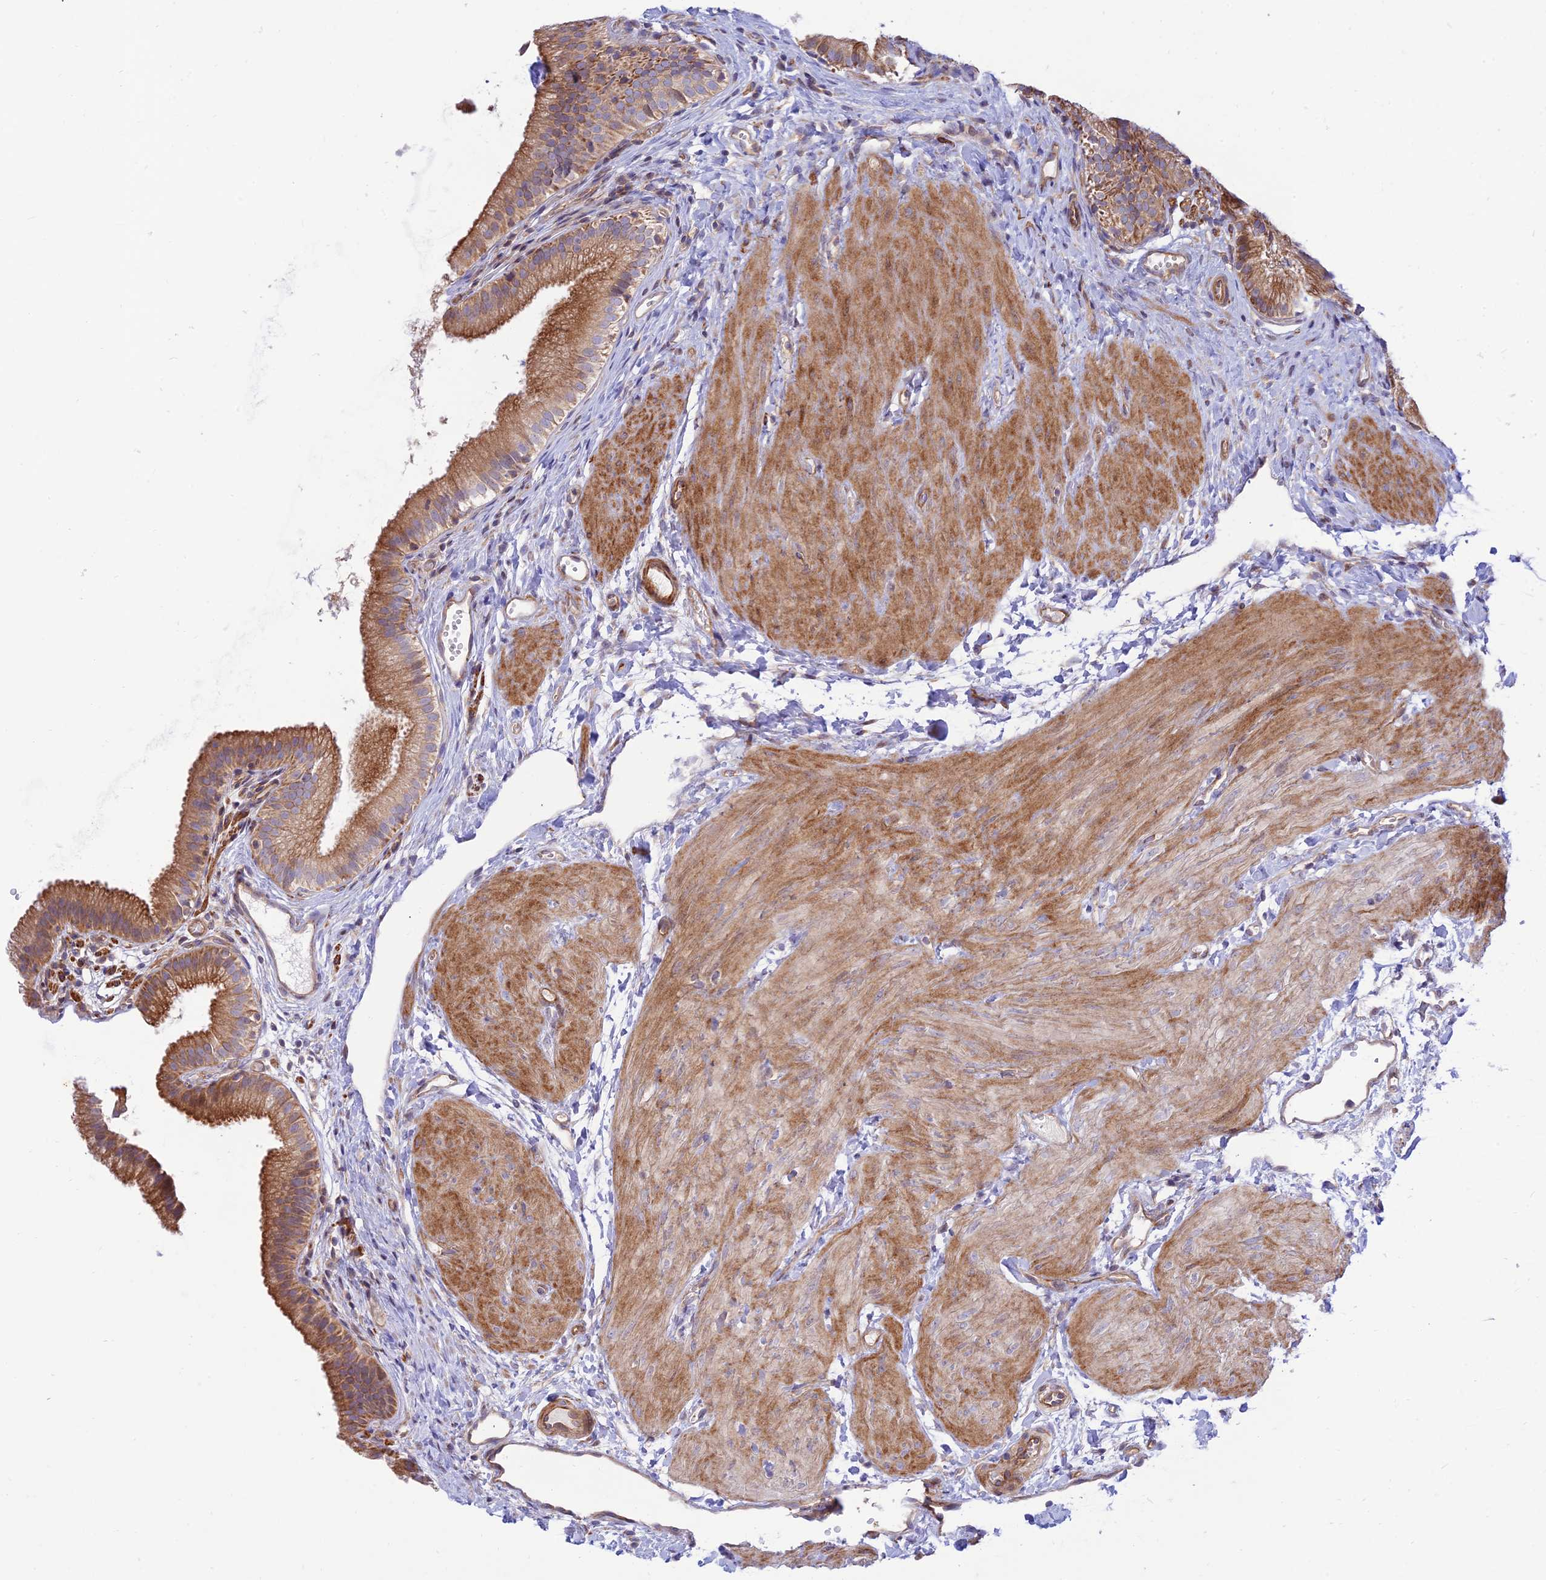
{"staining": {"intensity": "moderate", "quantity": ">75%", "location": "cytoplasmic/membranous"}, "tissue": "gallbladder", "cell_type": "Glandular cells", "image_type": "normal", "snomed": [{"axis": "morphology", "description": "Normal tissue, NOS"}, {"axis": "topography", "description": "Gallbladder"}], "caption": "About >75% of glandular cells in normal human gallbladder exhibit moderate cytoplasmic/membranous protein staining as visualized by brown immunohistochemical staining.", "gene": "KCNAB1", "patient": {"sex": "female", "age": 26}}